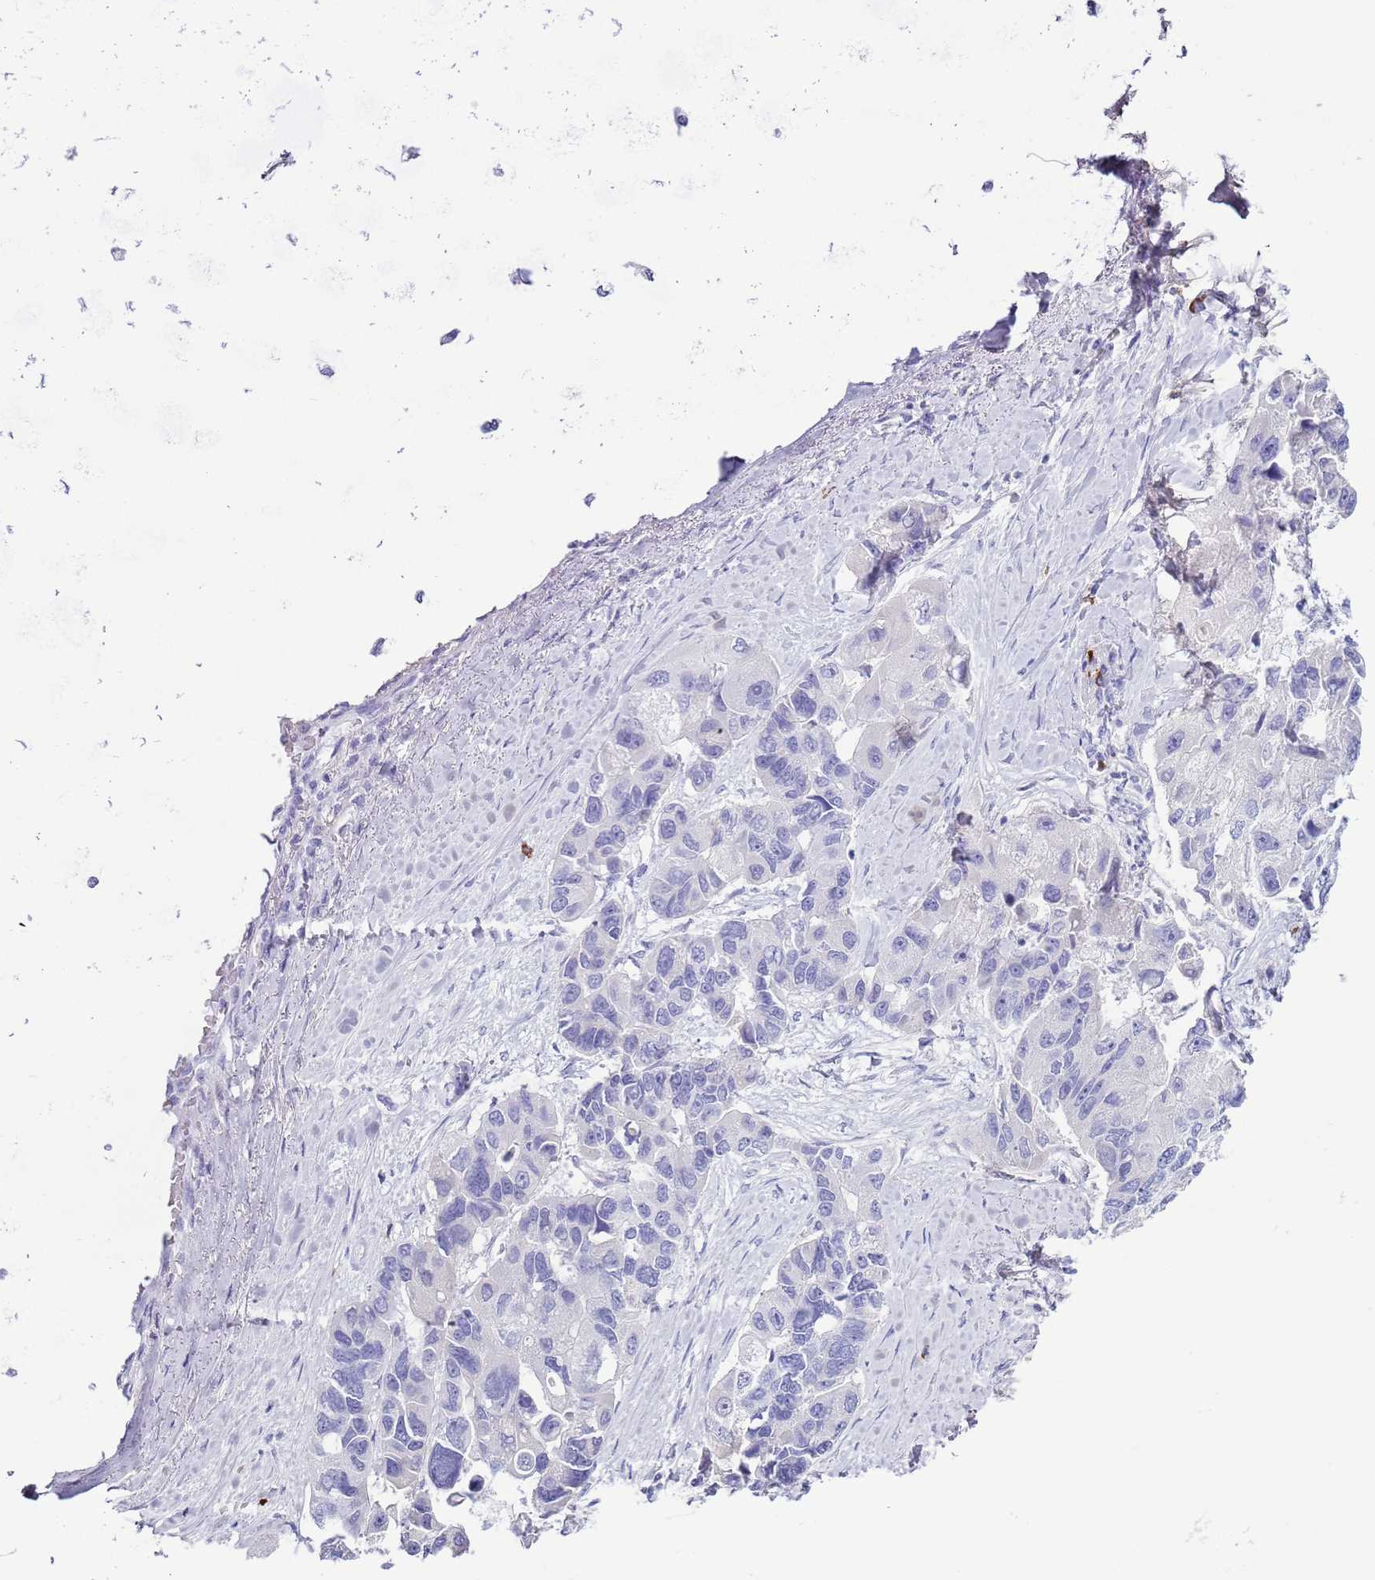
{"staining": {"intensity": "negative", "quantity": "none", "location": "none"}, "tissue": "lung cancer", "cell_type": "Tumor cells", "image_type": "cancer", "snomed": [{"axis": "morphology", "description": "Adenocarcinoma, NOS"}, {"axis": "topography", "description": "Lung"}], "caption": "Lung adenocarcinoma was stained to show a protein in brown. There is no significant staining in tumor cells. Brightfield microscopy of immunohistochemistry (IHC) stained with DAB (3,3'-diaminobenzidine) (brown) and hematoxylin (blue), captured at high magnification.", "gene": "IGKV3D-11", "patient": {"sex": "female", "age": 54}}